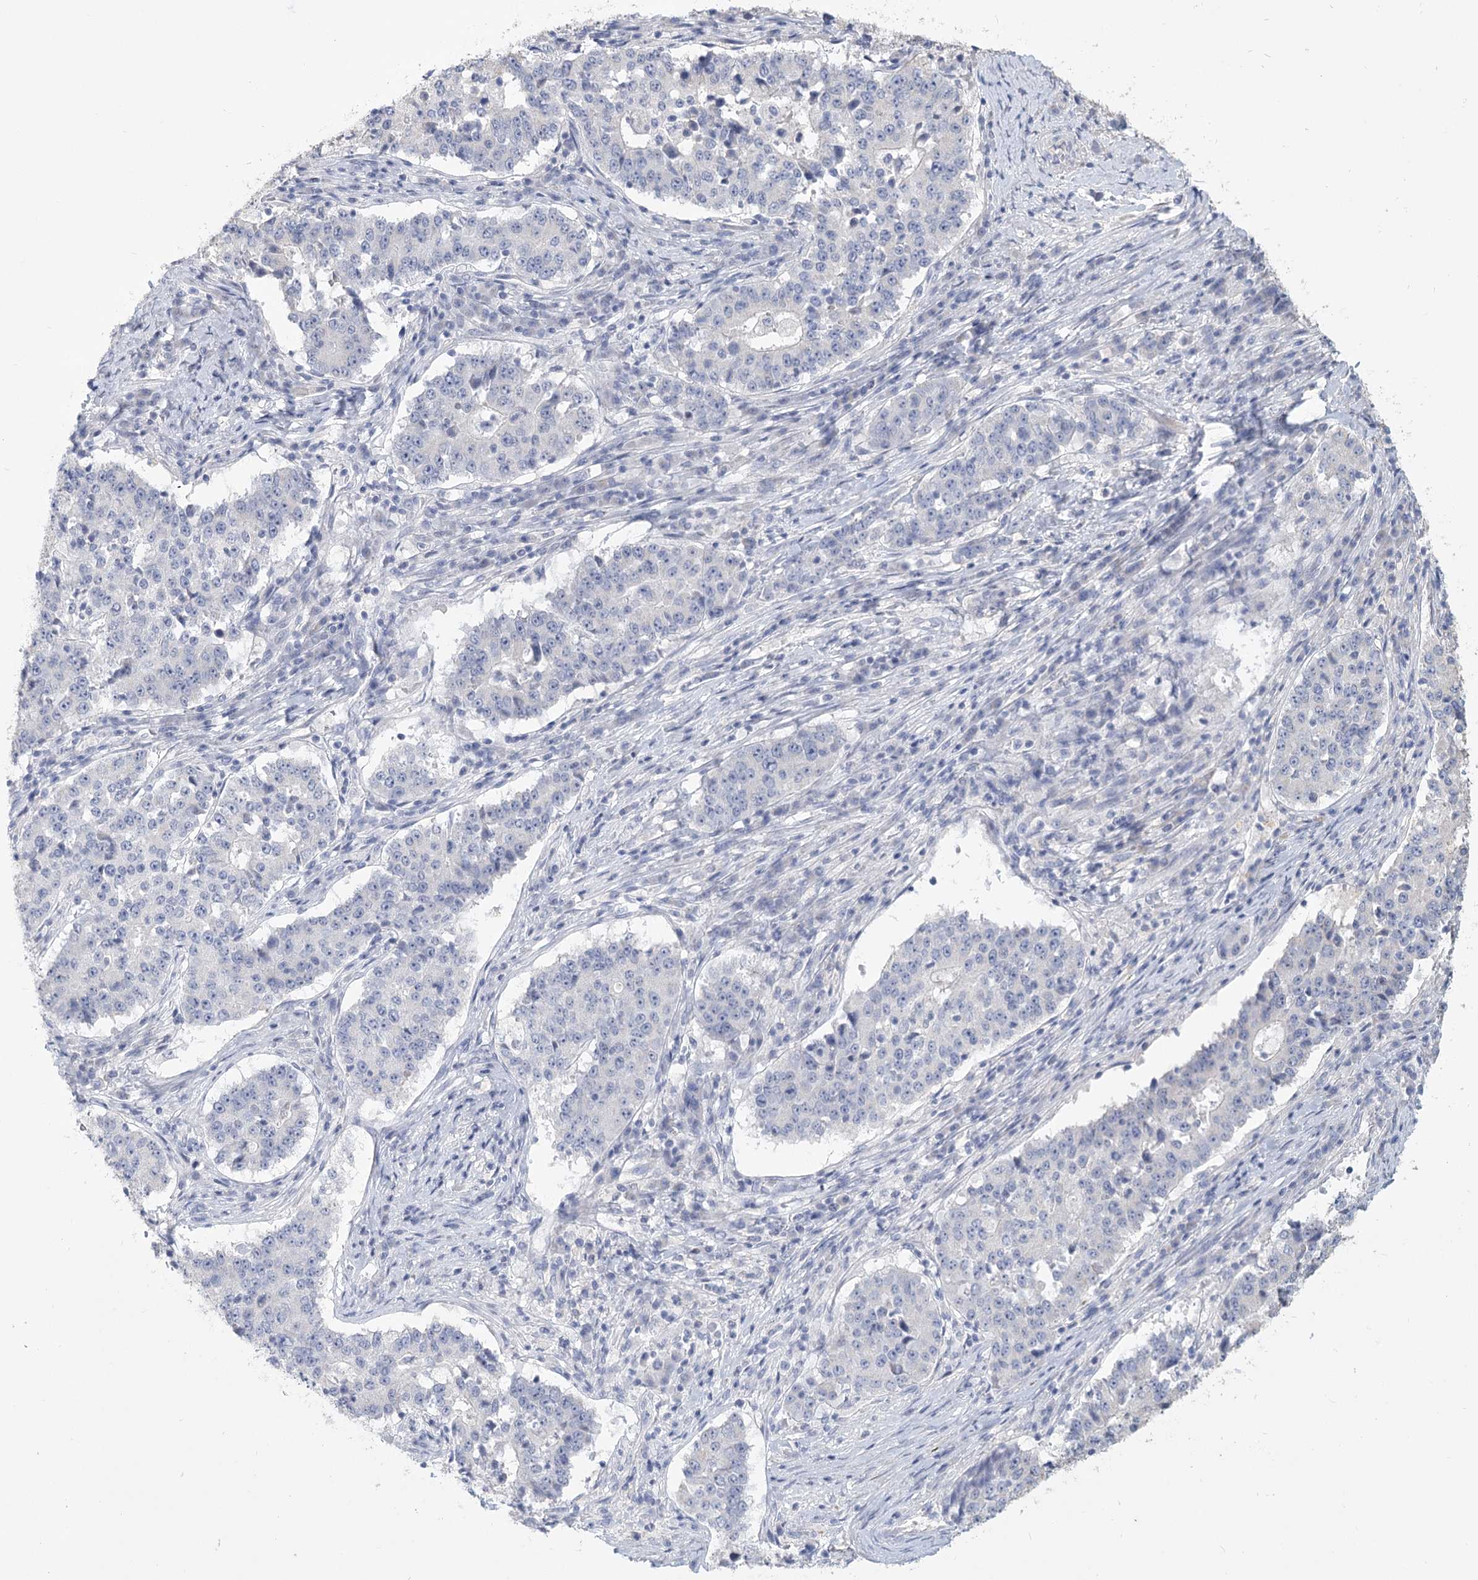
{"staining": {"intensity": "negative", "quantity": "none", "location": "none"}, "tissue": "stomach cancer", "cell_type": "Tumor cells", "image_type": "cancer", "snomed": [{"axis": "morphology", "description": "Adenocarcinoma, NOS"}, {"axis": "topography", "description": "Stomach"}], "caption": "Tumor cells are negative for brown protein staining in stomach adenocarcinoma.", "gene": "CNTLN", "patient": {"sex": "male", "age": 59}}